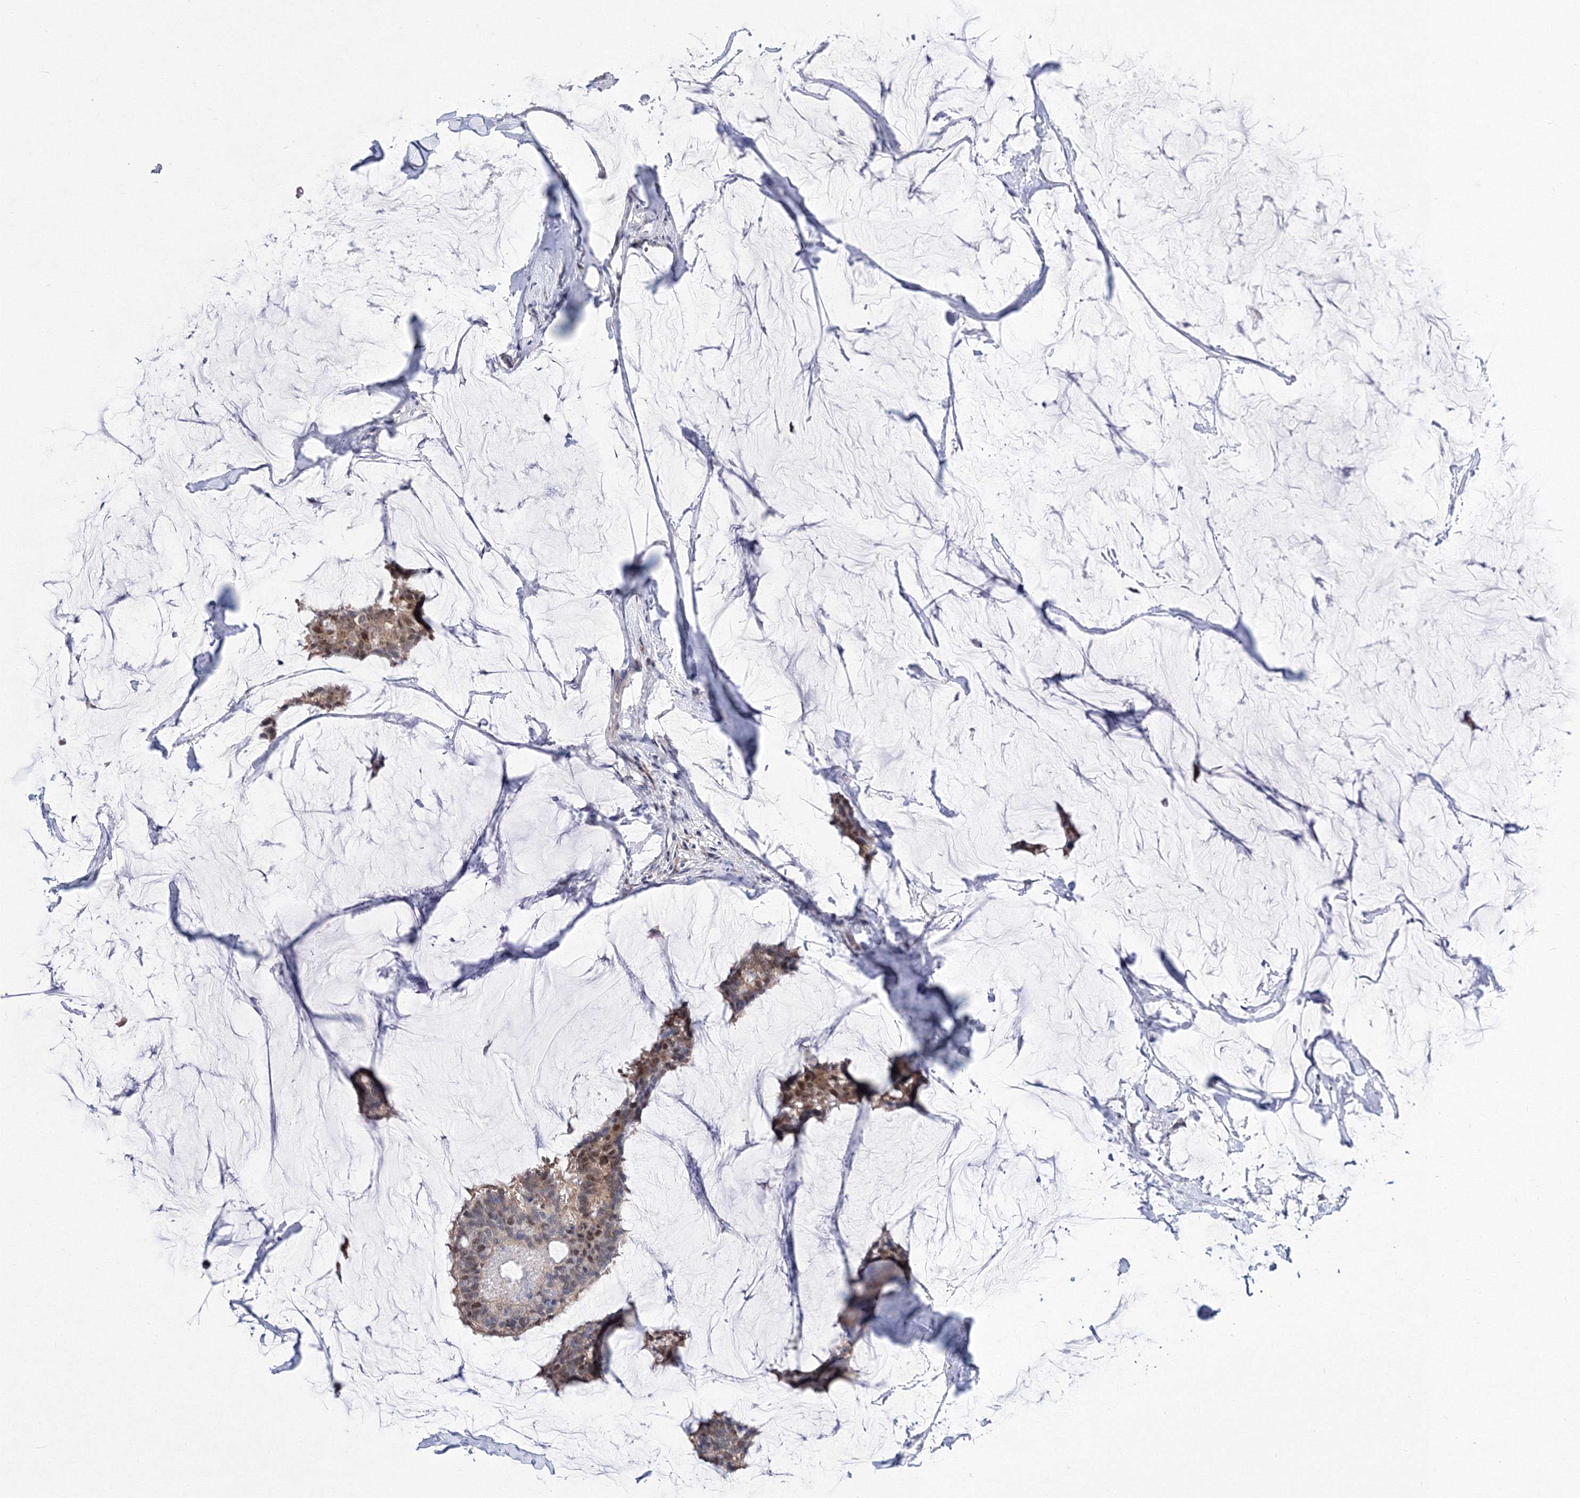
{"staining": {"intensity": "moderate", "quantity": ">75%", "location": "cytoplasmic/membranous,nuclear"}, "tissue": "breast cancer", "cell_type": "Tumor cells", "image_type": "cancer", "snomed": [{"axis": "morphology", "description": "Duct carcinoma"}, {"axis": "topography", "description": "Breast"}], "caption": "Protein expression analysis of breast cancer demonstrates moderate cytoplasmic/membranous and nuclear expression in about >75% of tumor cells.", "gene": "GPN1", "patient": {"sex": "female", "age": 93}}